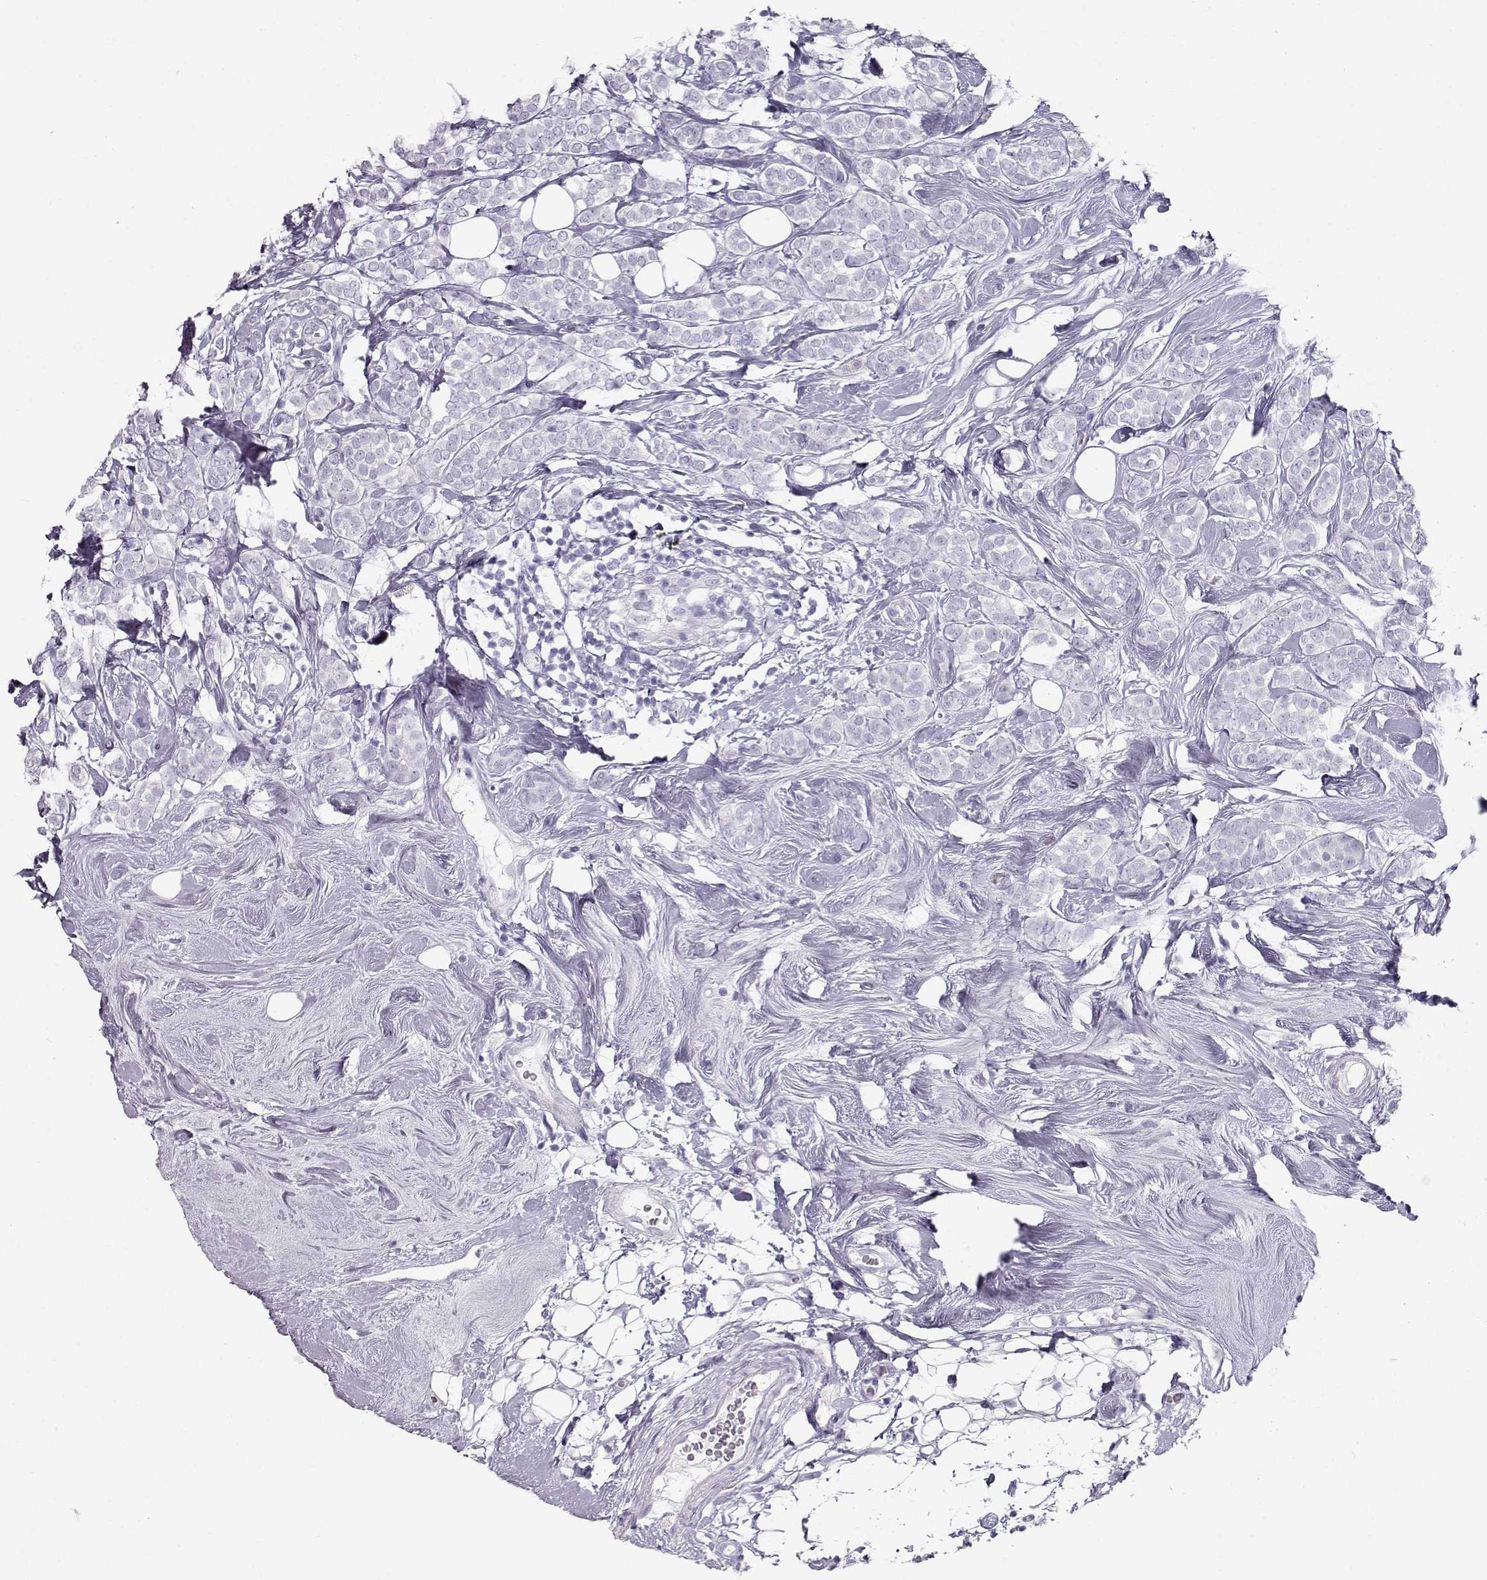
{"staining": {"intensity": "negative", "quantity": "none", "location": "none"}, "tissue": "breast cancer", "cell_type": "Tumor cells", "image_type": "cancer", "snomed": [{"axis": "morphology", "description": "Lobular carcinoma"}, {"axis": "topography", "description": "Breast"}], "caption": "Tumor cells are negative for brown protein staining in breast cancer (lobular carcinoma). (Immunohistochemistry, brightfield microscopy, high magnification).", "gene": "TKTL1", "patient": {"sex": "female", "age": 49}}